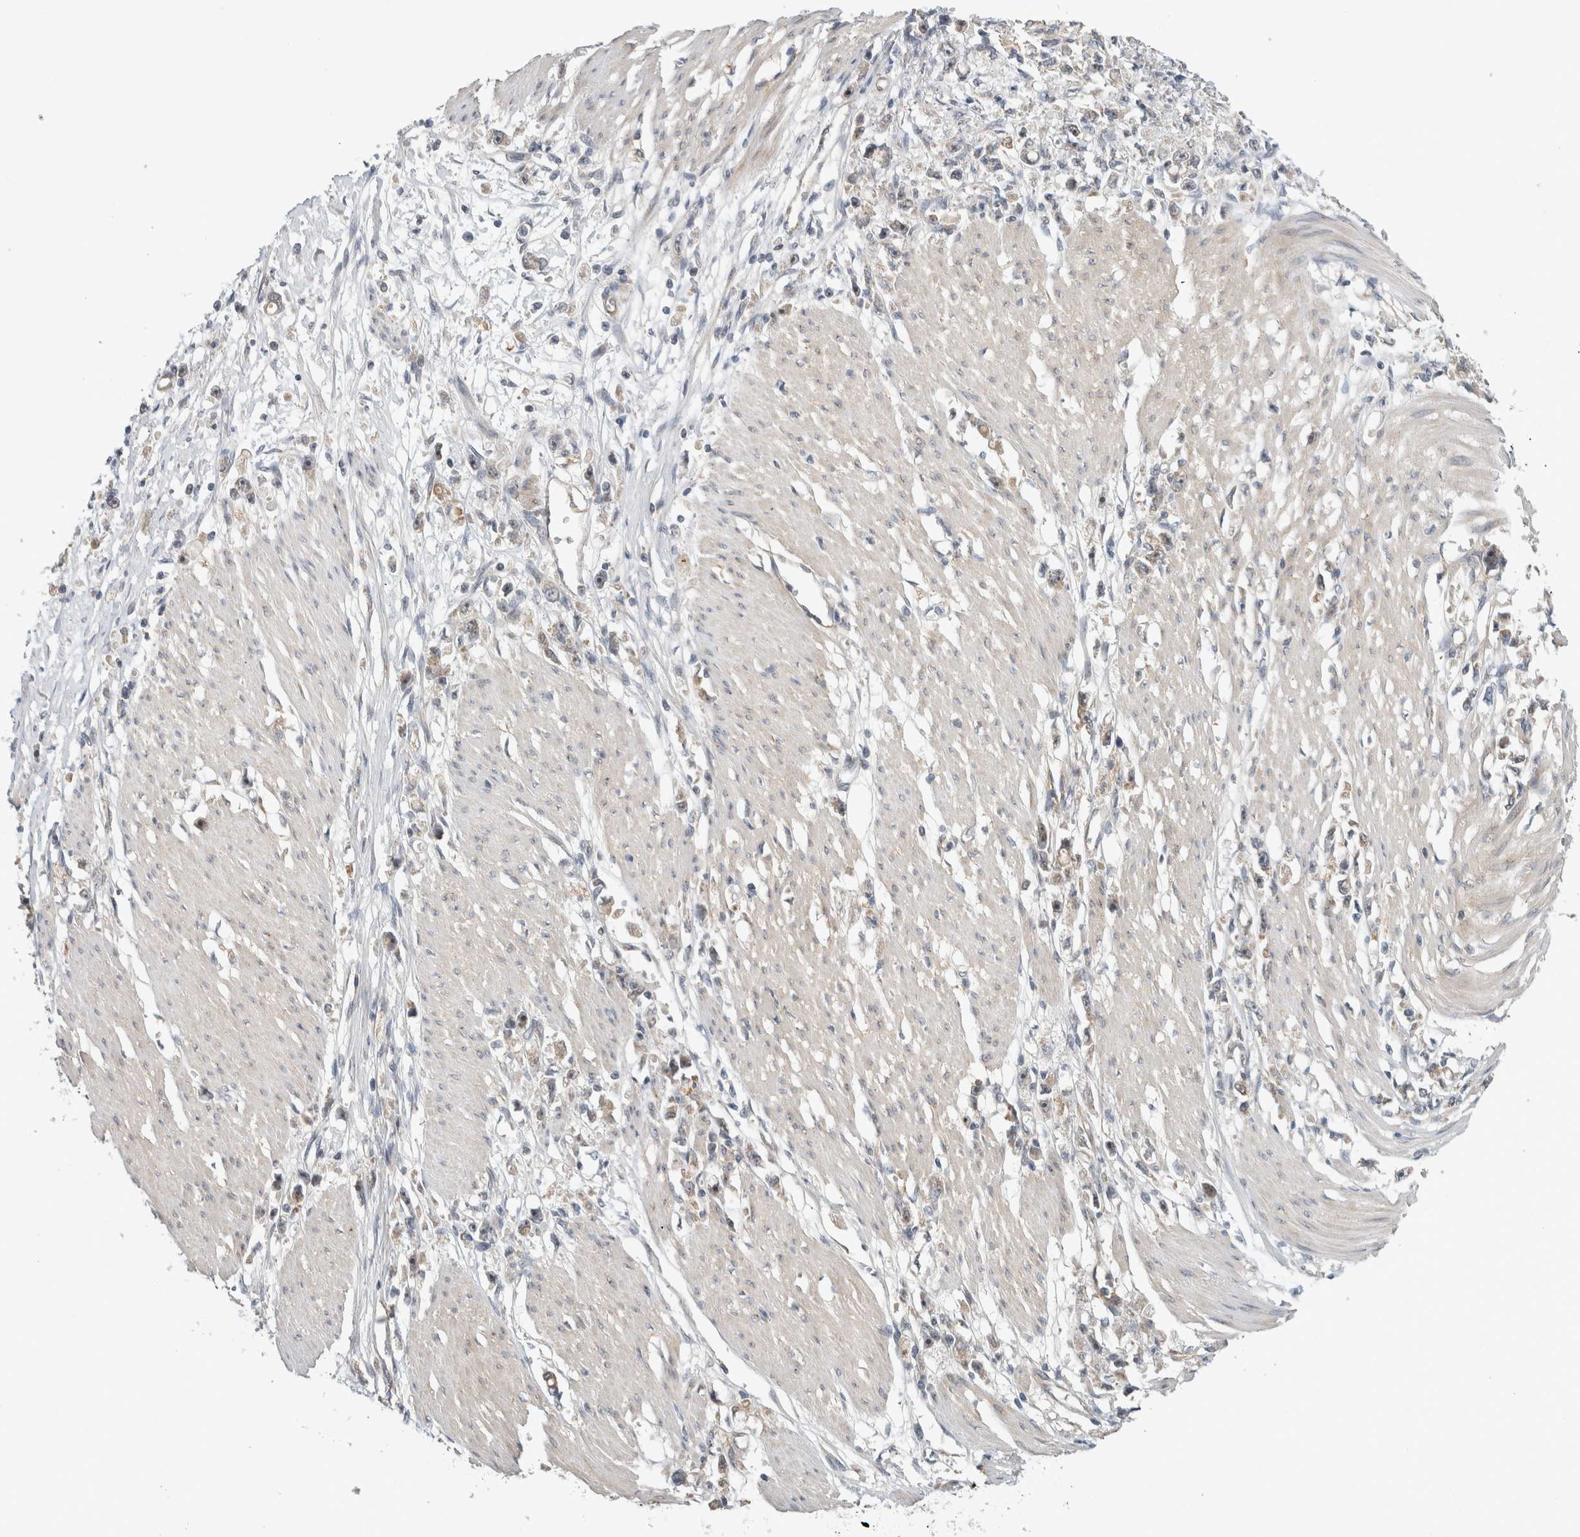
{"staining": {"intensity": "weak", "quantity": "25%-75%", "location": "cytoplasmic/membranous,nuclear"}, "tissue": "stomach cancer", "cell_type": "Tumor cells", "image_type": "cancer", "snomed": [{"axis": "morphology", "description": "Adenocarcinoma, NOS"}, {"axis": "topography", "description": "Stomach"}], "caption": "Immunohistochemistry photomicrograph of human stomach adenocarcinoma stained for a protein (brown), which demonstrates low levels of weak cytoplasmic/membranous and nuclear positivity in about 25%-75% of tumor cells.", "gene": "MPRIP", "patient": {"sex": "female", "age": 59}}